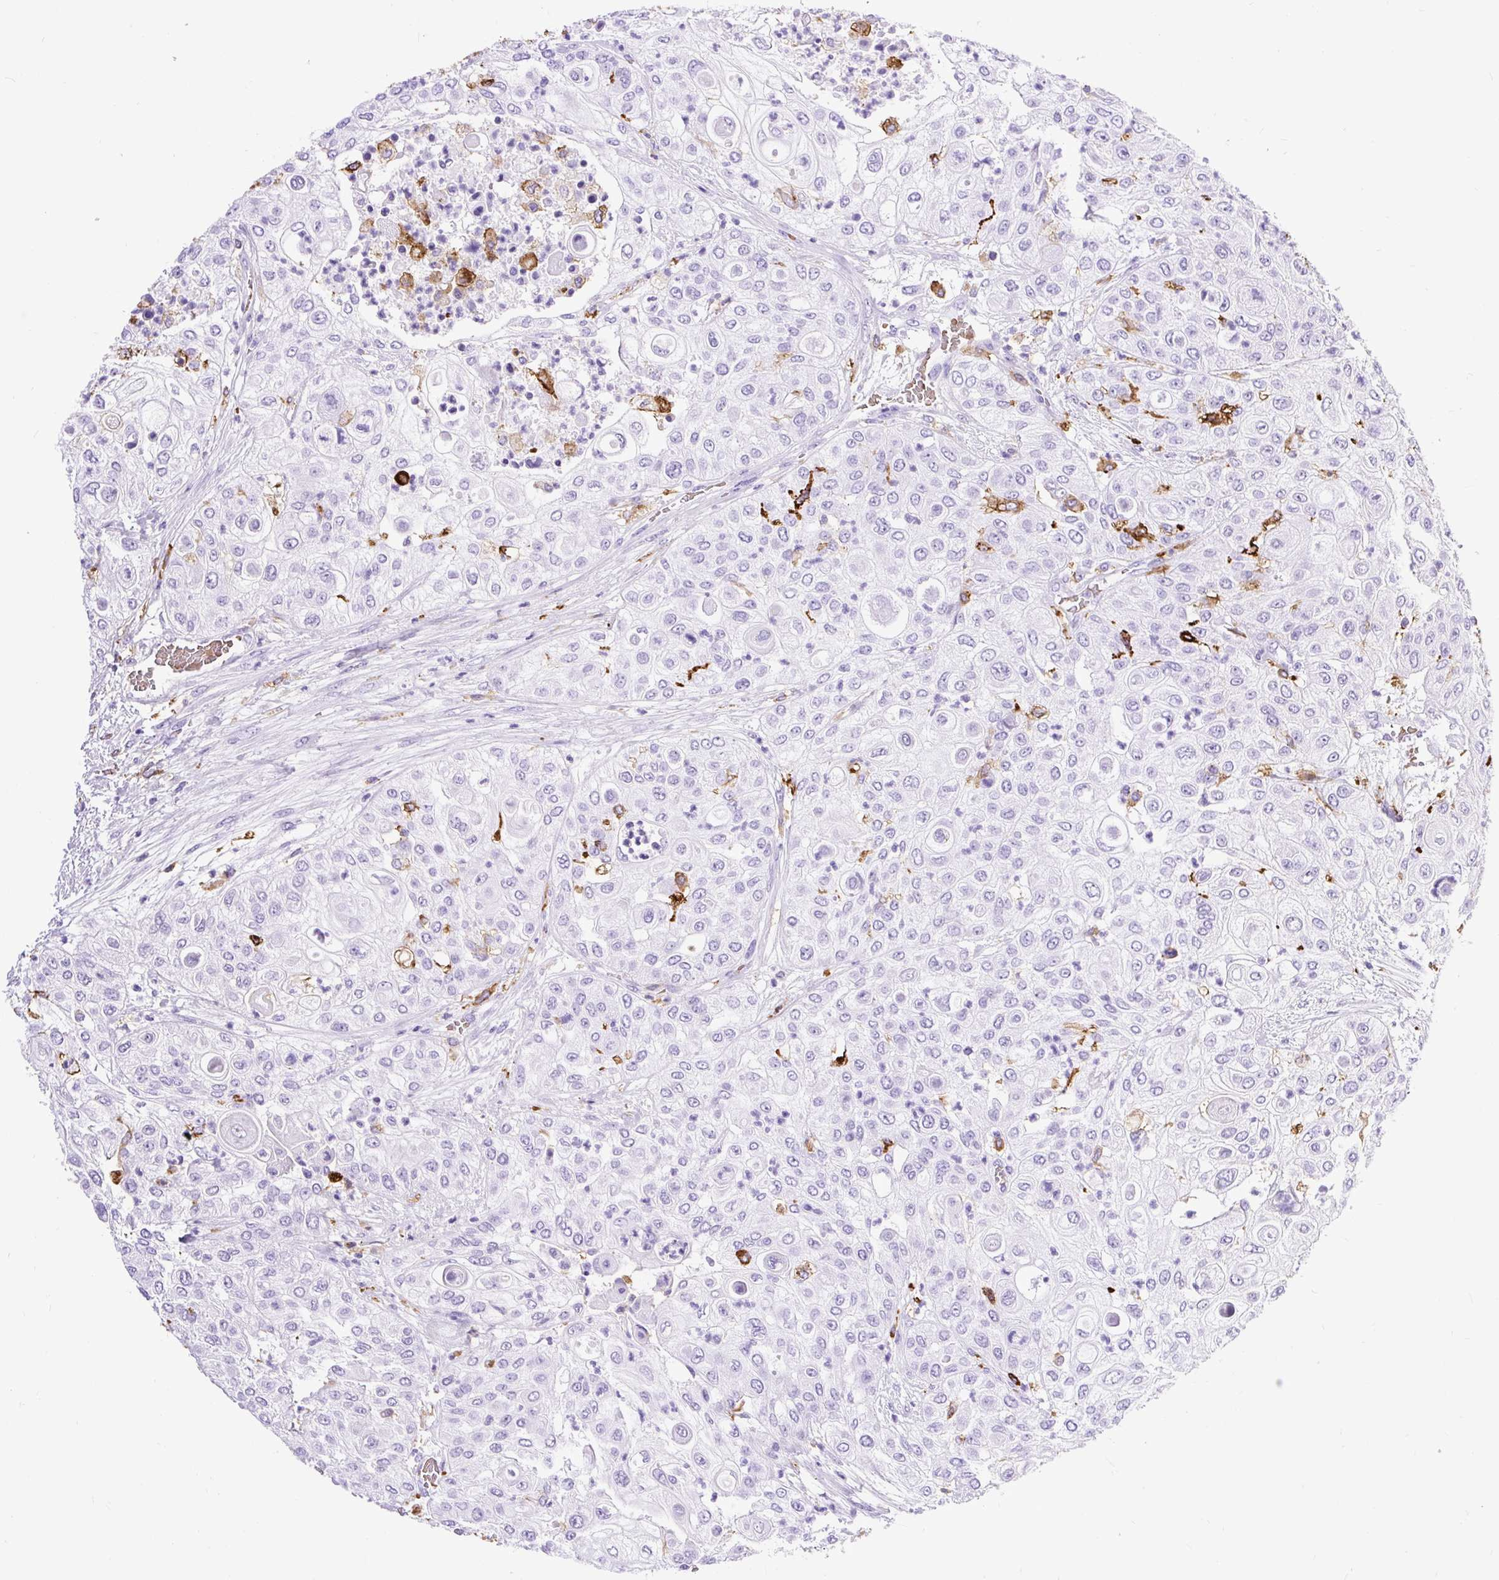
{"staining": {"intensity": "negative", "quantity": "none", "location": "none"}, "tissue": "urothelial cancer", "cell_type": "Tumor cells", "image_type": "cancer", "snomed": [{"axis": "morphology", "description": "Urothelial carcinoma, High grade"}, {"axis": "topography", "description": "Urinary bladder"}], "caption": "This is an immunohistochemistry (IHC) micrograph of urothelial cancer. There is no staining in tumor cells.", "gene": "HLA-DRA", "patient": {"sex": "female", "age": 79}}